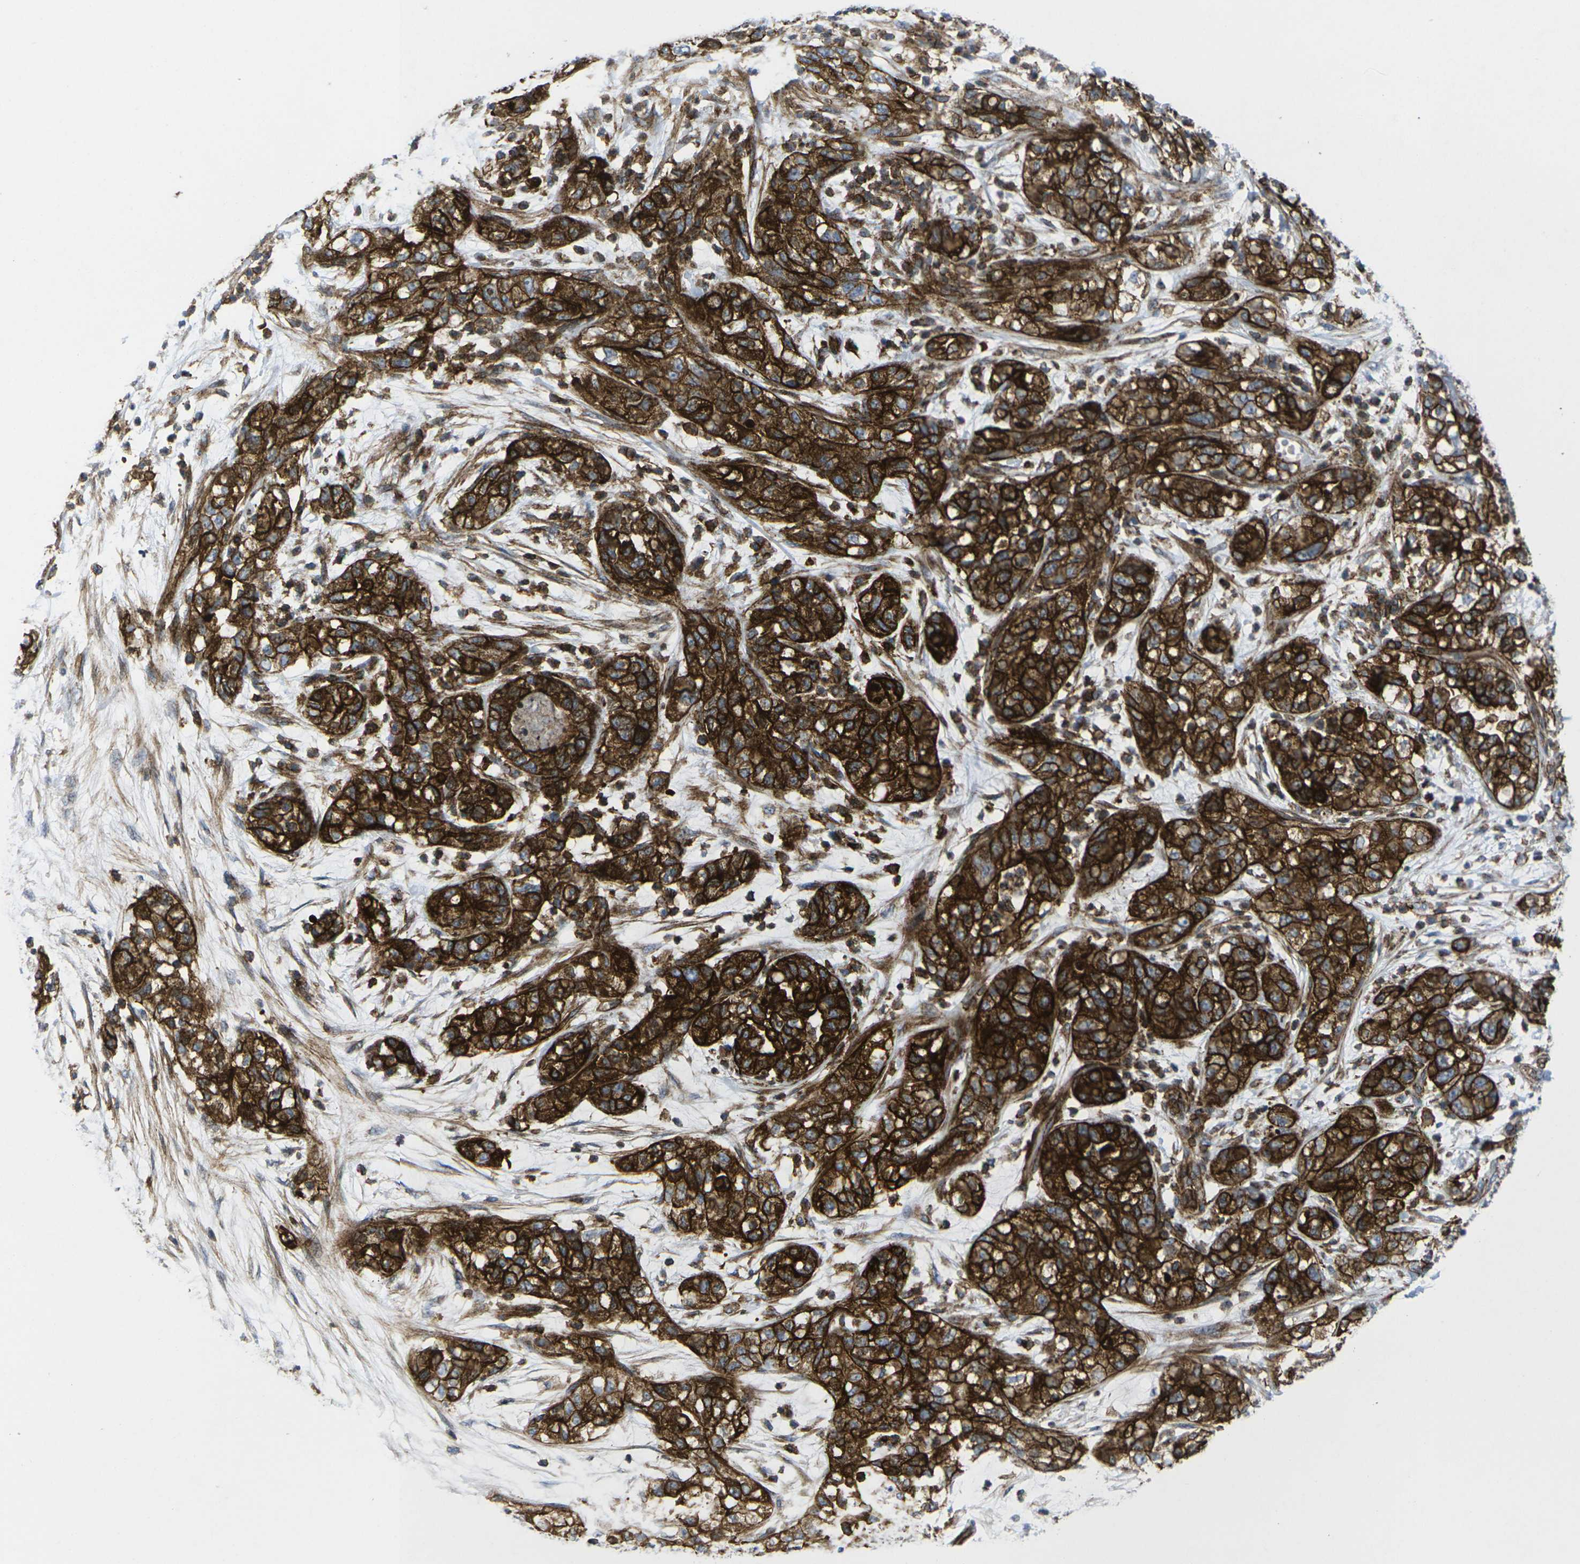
{"staining": {"intensity": "strong", "quantity": ">75%", "location": "cytoplasmic/membranous"}, "tissue": "pancreatic cancer", "cell_type": "Tumor cells", "image_type": "cancer", "snomed": [{"axis": "morphology", "description": "Adenocarcinoma, NOS"}, {"axis": "topography", "description": "Pancreas"}], "caption": "The image demonstrates immunohistochemical staining of pancreatic adenocarcinoma. There is strong cytoplasmic/membranous staining is present in approximately >75% of tumor cells.", "gene": "IQGAP1", "patient": {"sex": "female", "age": 78}}